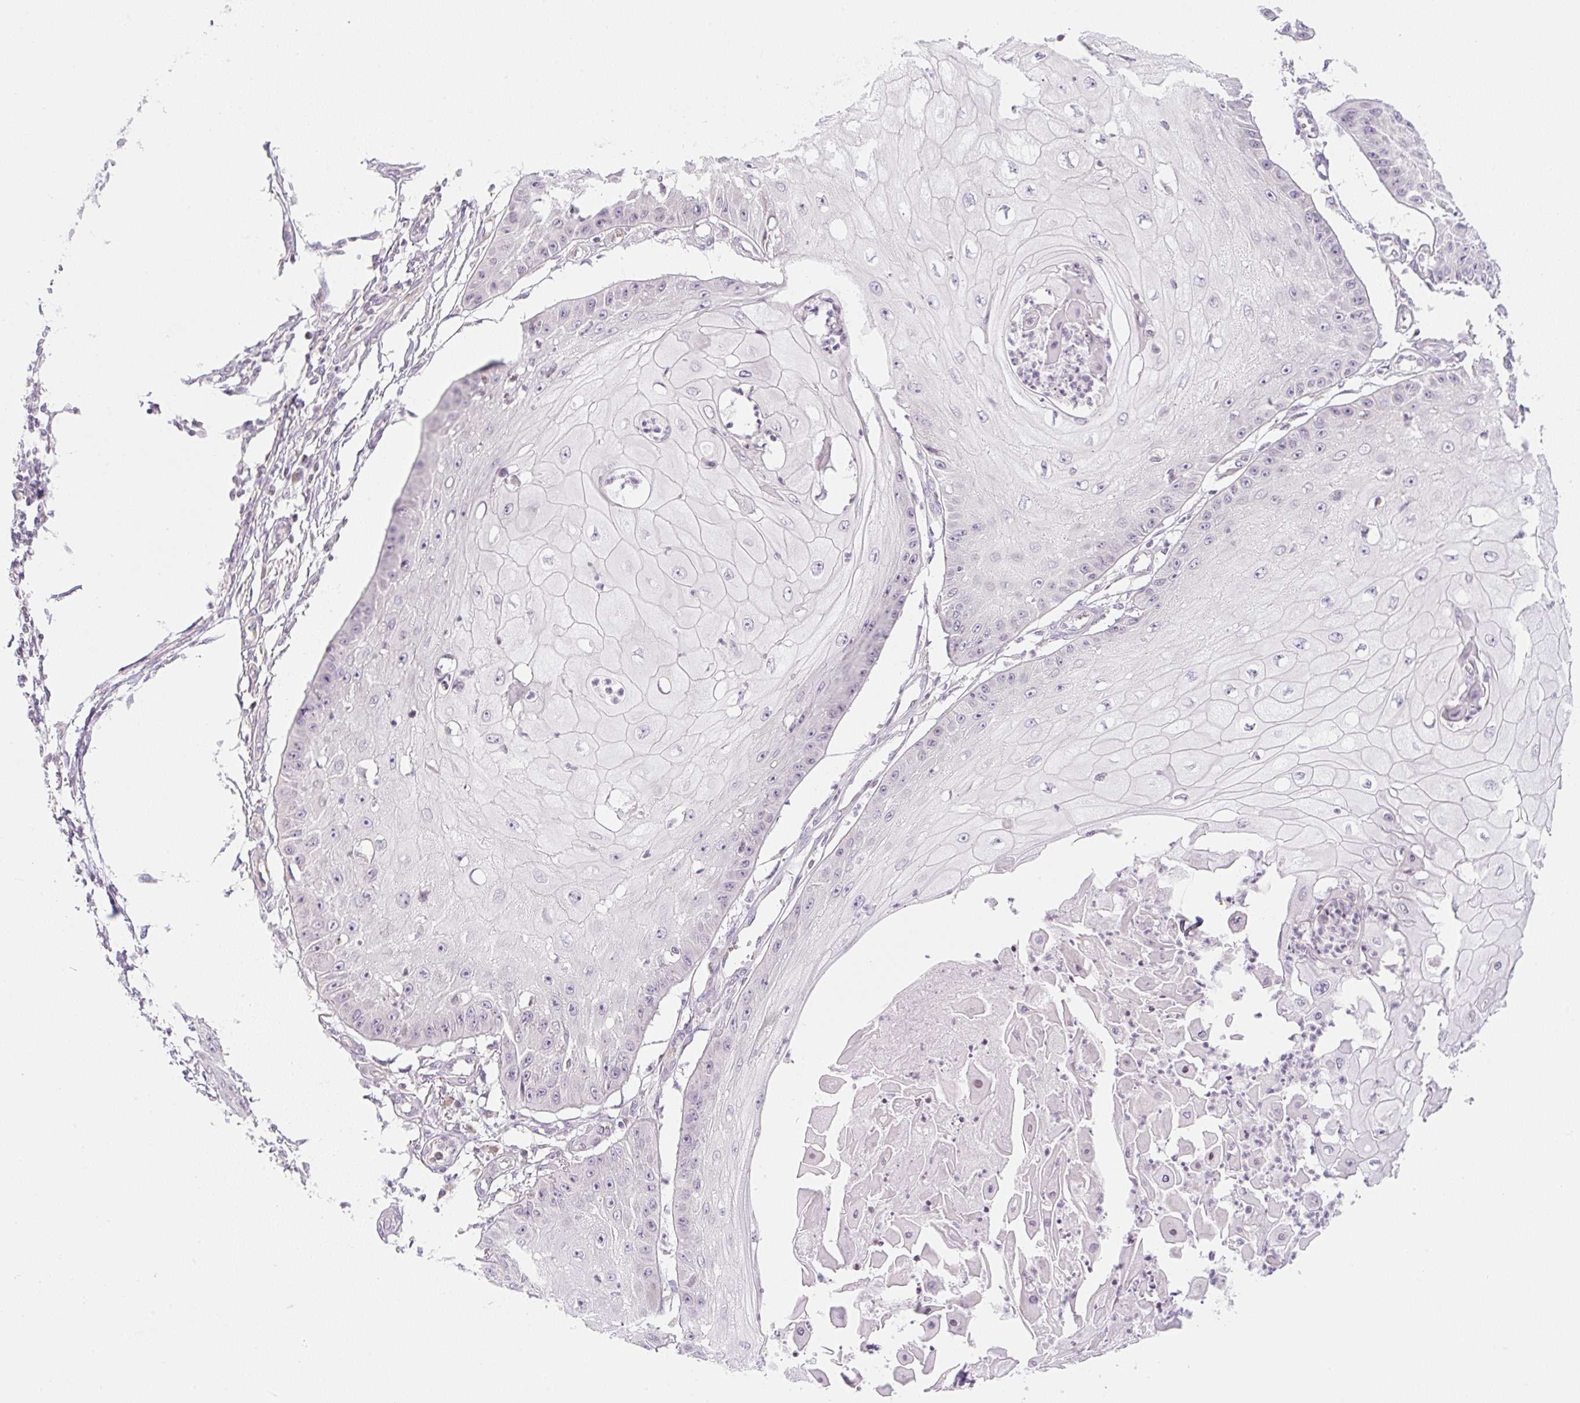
{"staining": {"intensity": "negative", "quantity": "none", "location": "none"}, "tissue": "skin cancer", "cell_type": "Tumor cells", "image_type": "cancer", "snomed": [{"axis": "morphology", "description": "Squamous cell carcinoma, NOS"}, {"axis": "topography", "description": "Skin"}], "caption": "Immunohistochemical staining of skin cancer shows no significant positivity in tumor cells.", "gene": "CASKIN1", "patient": {"sex": "male", "age": 70}}